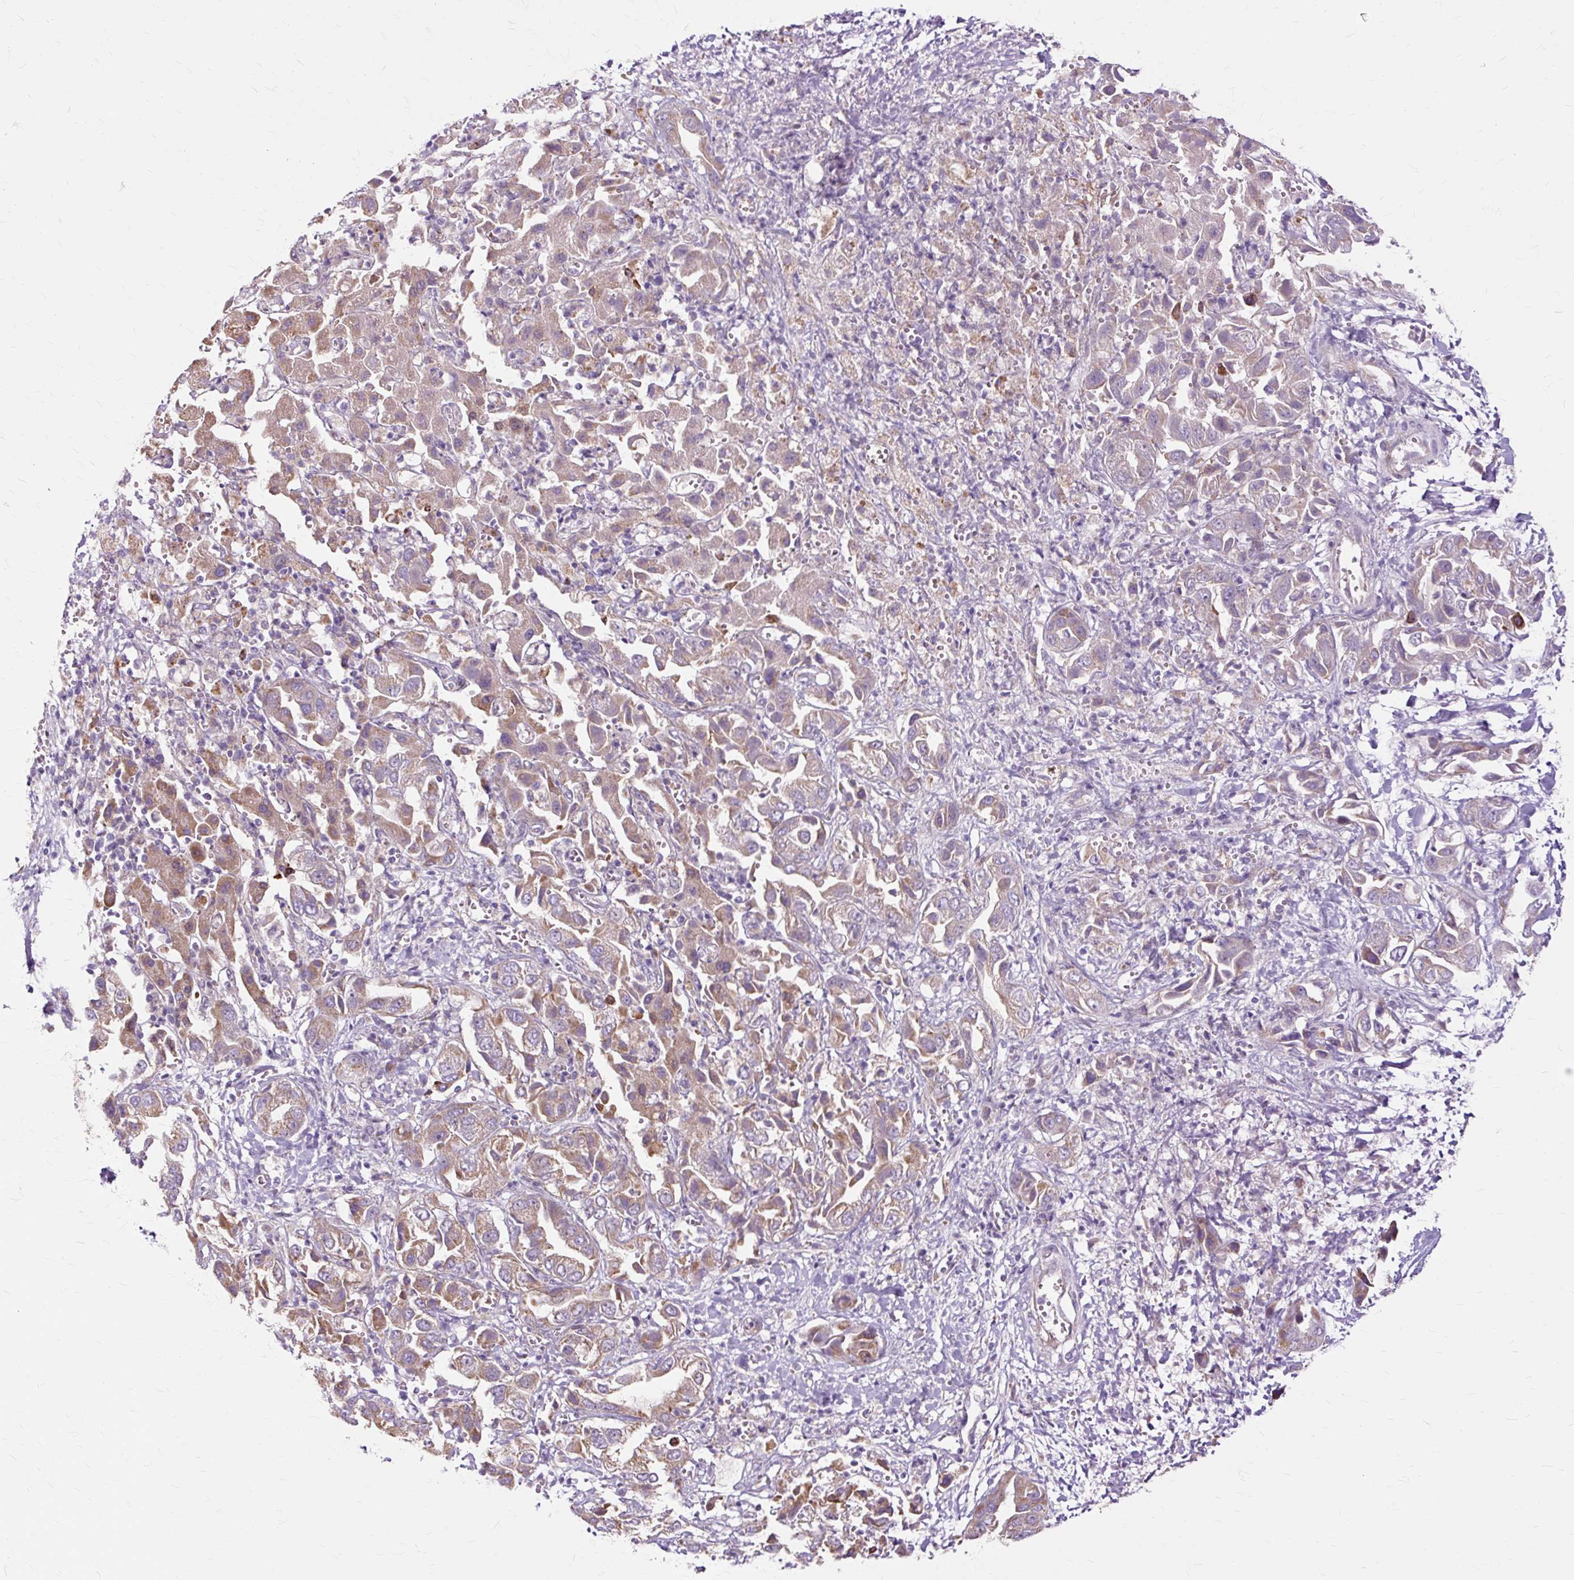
{"staining": {"intensity": "weak", "quantity": "25%-75%", "location": "cytoplasmic/membranous"}, "tissue": "liver cancer", "cell_type": "Tumor cells", "image_type": "cancer", "snomed": [{"axis": "morphology", "description": "Cholangiocarcinoma"}, {"axis": "topography", "description": "Liver"}], "caption": "About 25%-75% of tumor cells in liver cholangiocarcinoma display weak cytoplasmic/membranous protein positivity as visualized by brown immunohistochemical staining.", "gene": "PDZD2", "patient": {"sex": "female", "age": 52}}